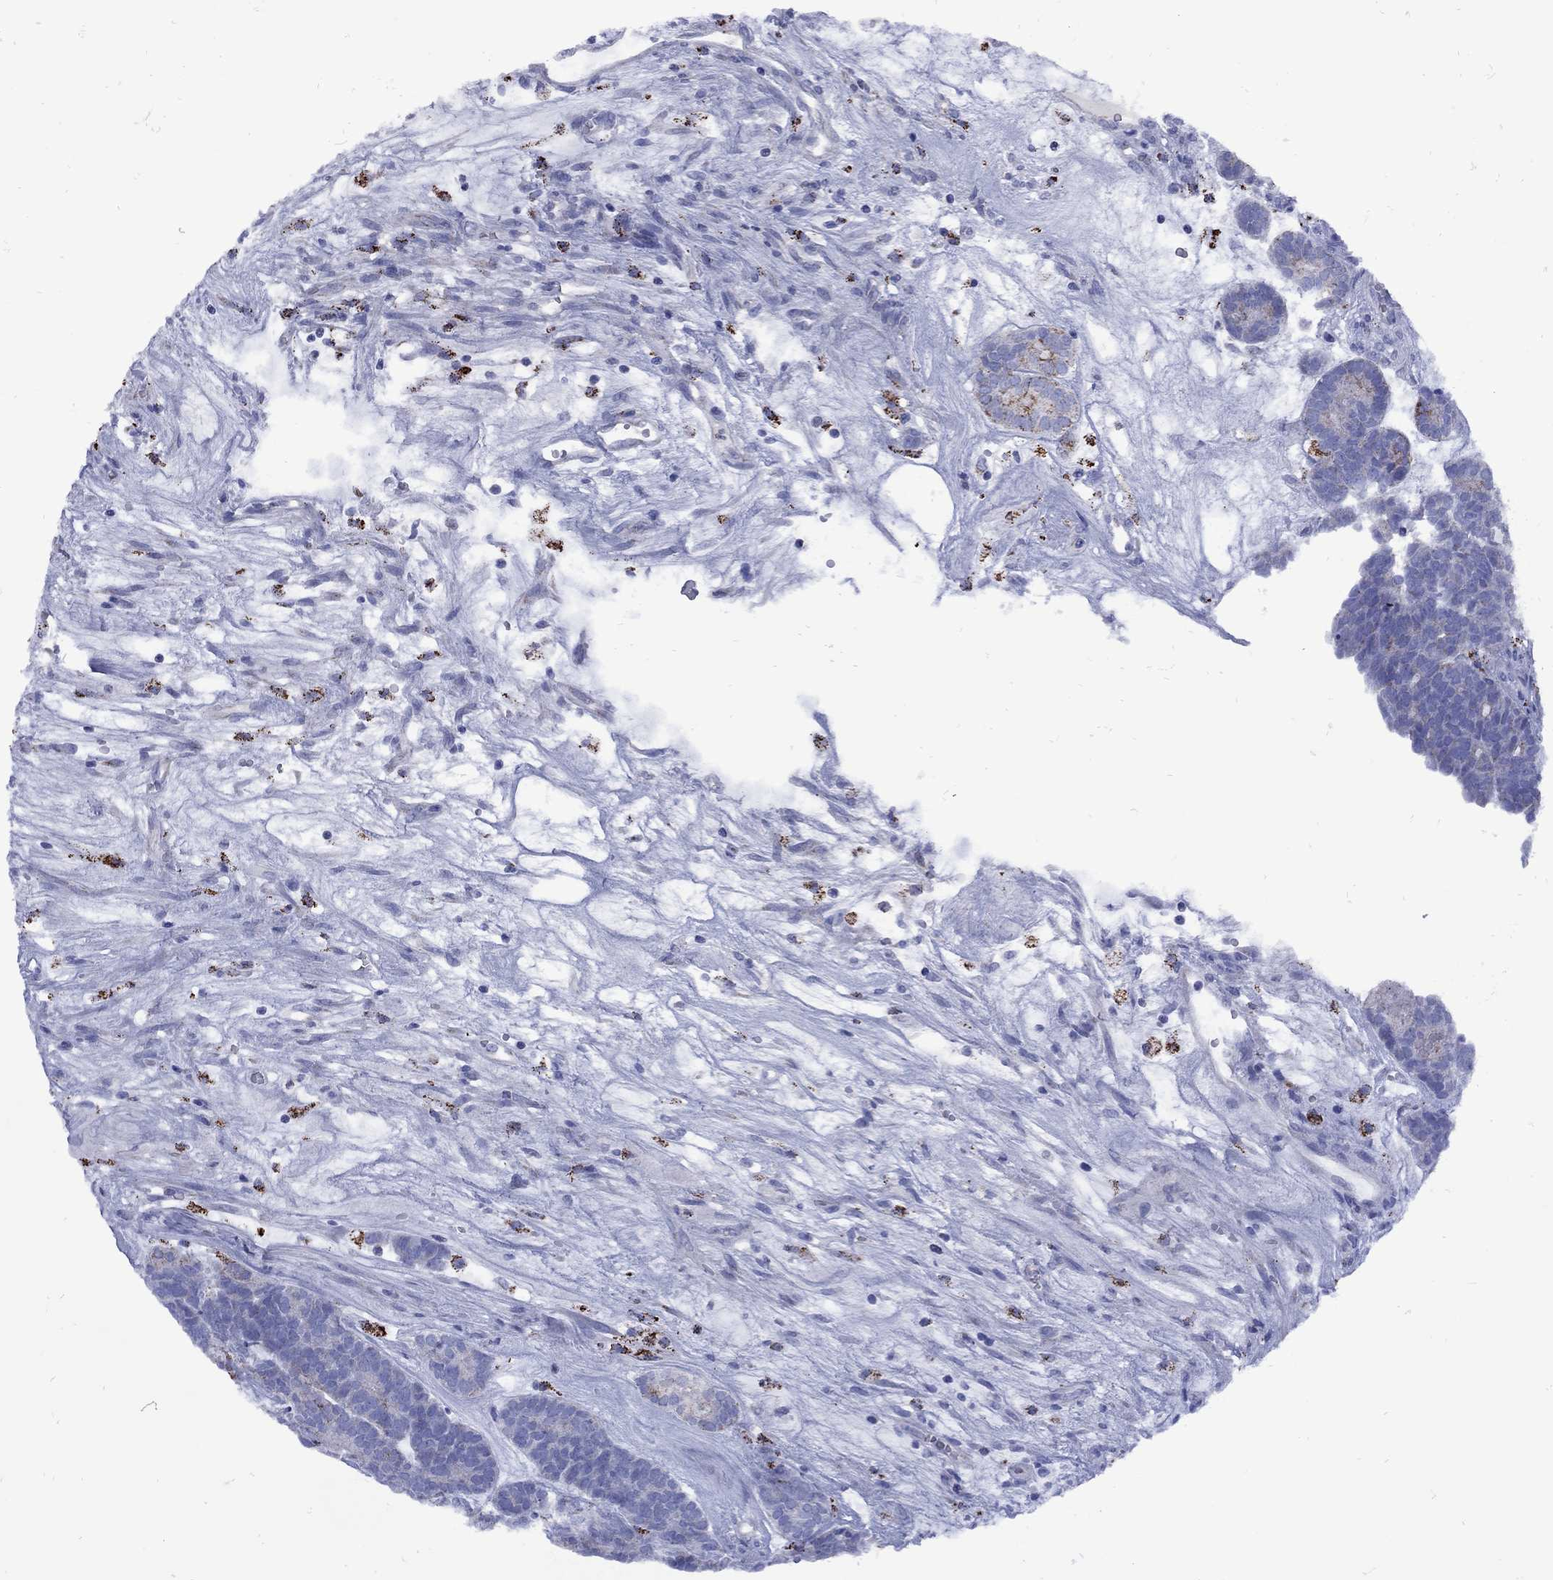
{"staining": {"intensity": "negative", "quantity": "none", "location": "none"}, "tissue": "head and neck cancer", "cell_type": "Tumor cells", "image_type": "cancer", "snomed": [{"axis": "morphology", "description": "Adenocarcinoma, NOS"}, {"axis": "topography", "description": "Head-Neck"}], "caption": "This is an immunohistochemistry image of human adenocarcinoma (head and neck). There is no positivity in tumor cells.", "gene": "SESTD1", "patient": {"sex": "female", "age": 81}}